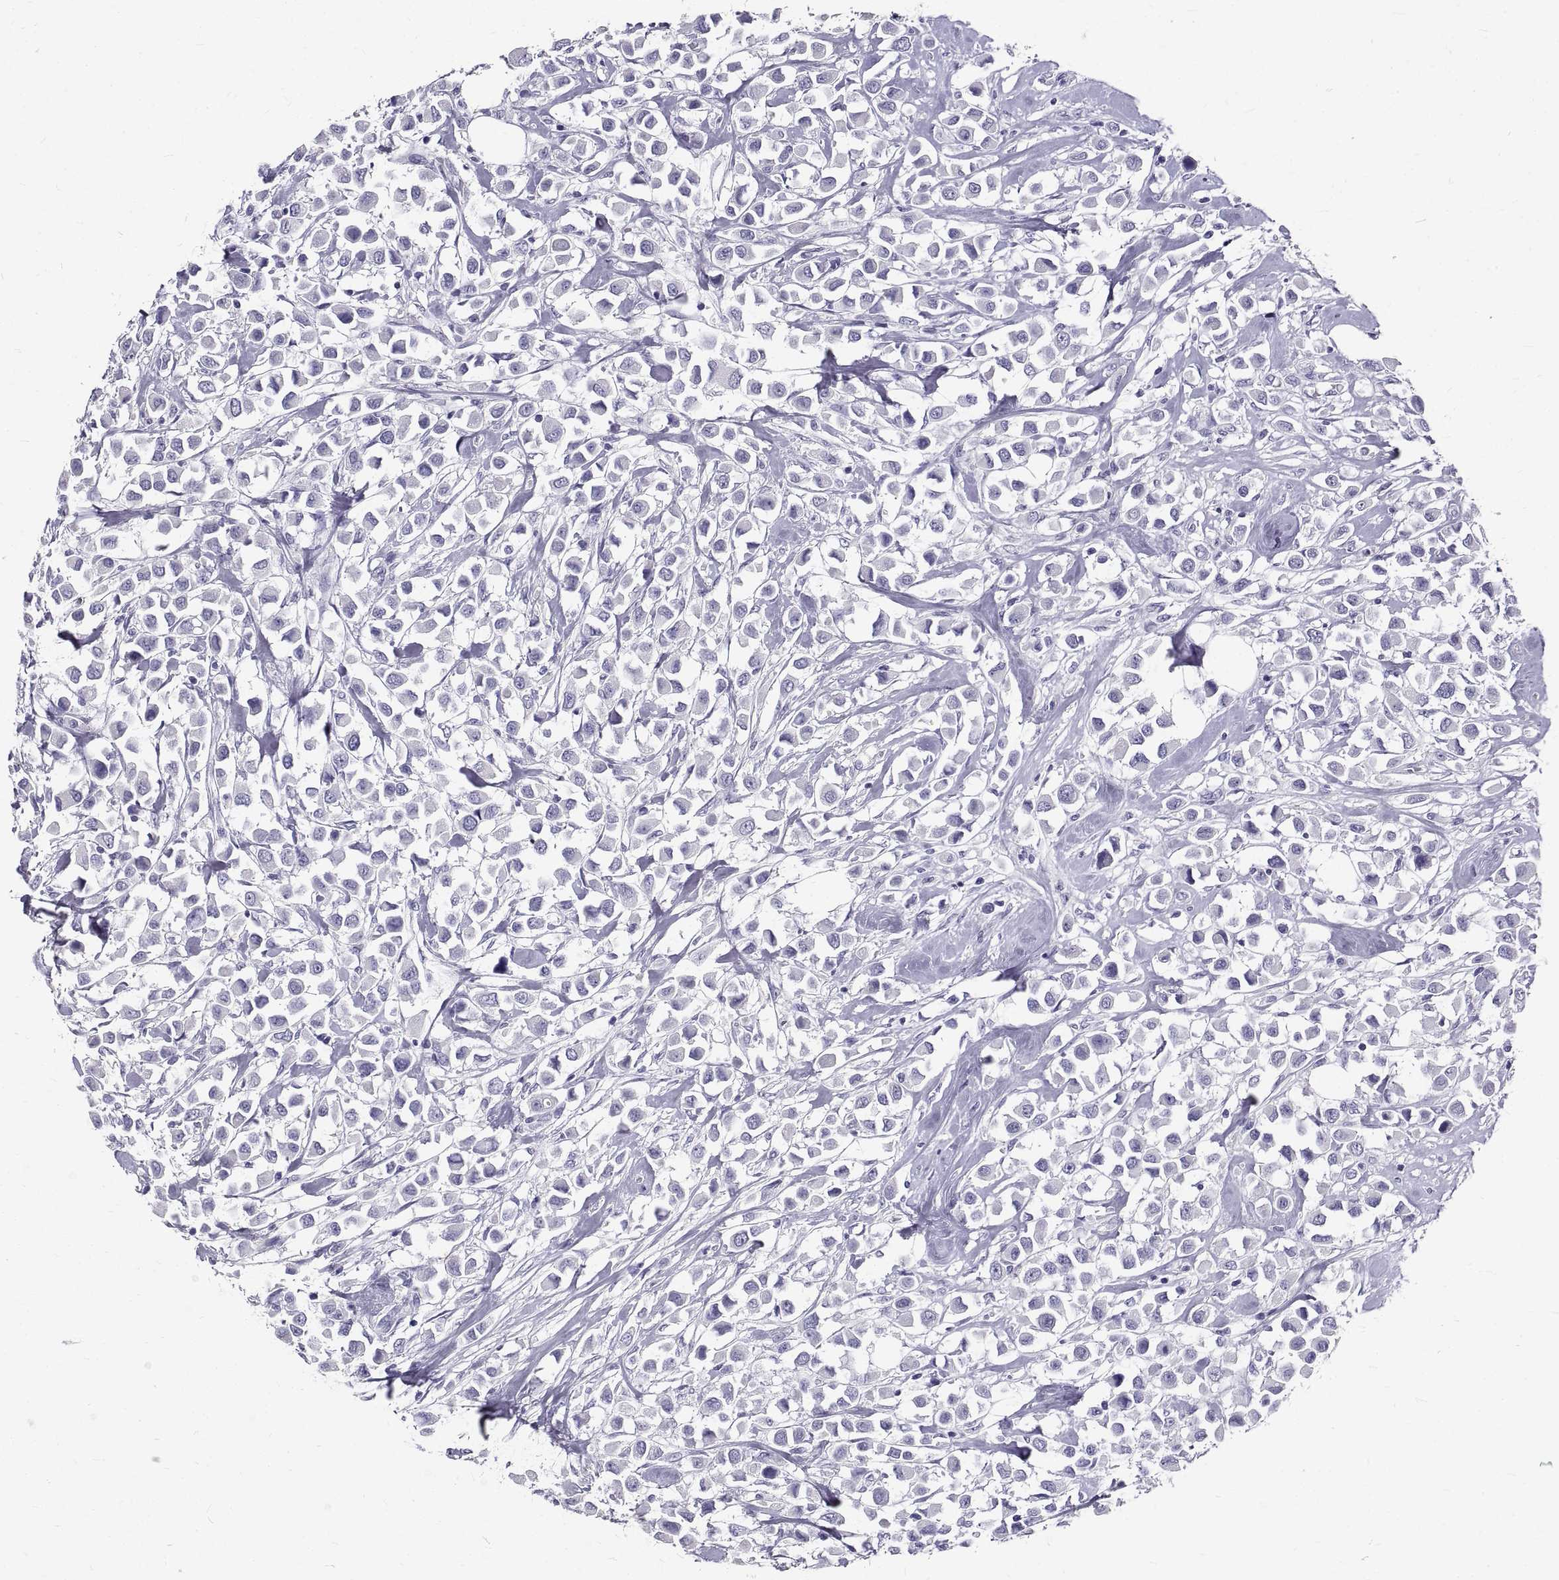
{"staining": {"intensity": "negative", "quantity": "none", "location": "none"}, "tissue": "breast cancer", "cell_type": "Tumor cells", "image_type": "cancer", "snomed": [{"axis": "morphology", "description": "Duct carcinoma"}, {"axis": "topography", "description": "Breast"}], "caption": "A histopathology image of intraductal carcinoma (breast) stained for a protein demonstrates no brown staining in tumor cells. (Stains: DAB (3,3'-diaminobenzidine) immunohistochemistry with hematoxylin counter stain, Microscopy: brightfield microscopy at high magnification).", "gene": "GNG12", "patient": {"sex": "female", "age": 61}}